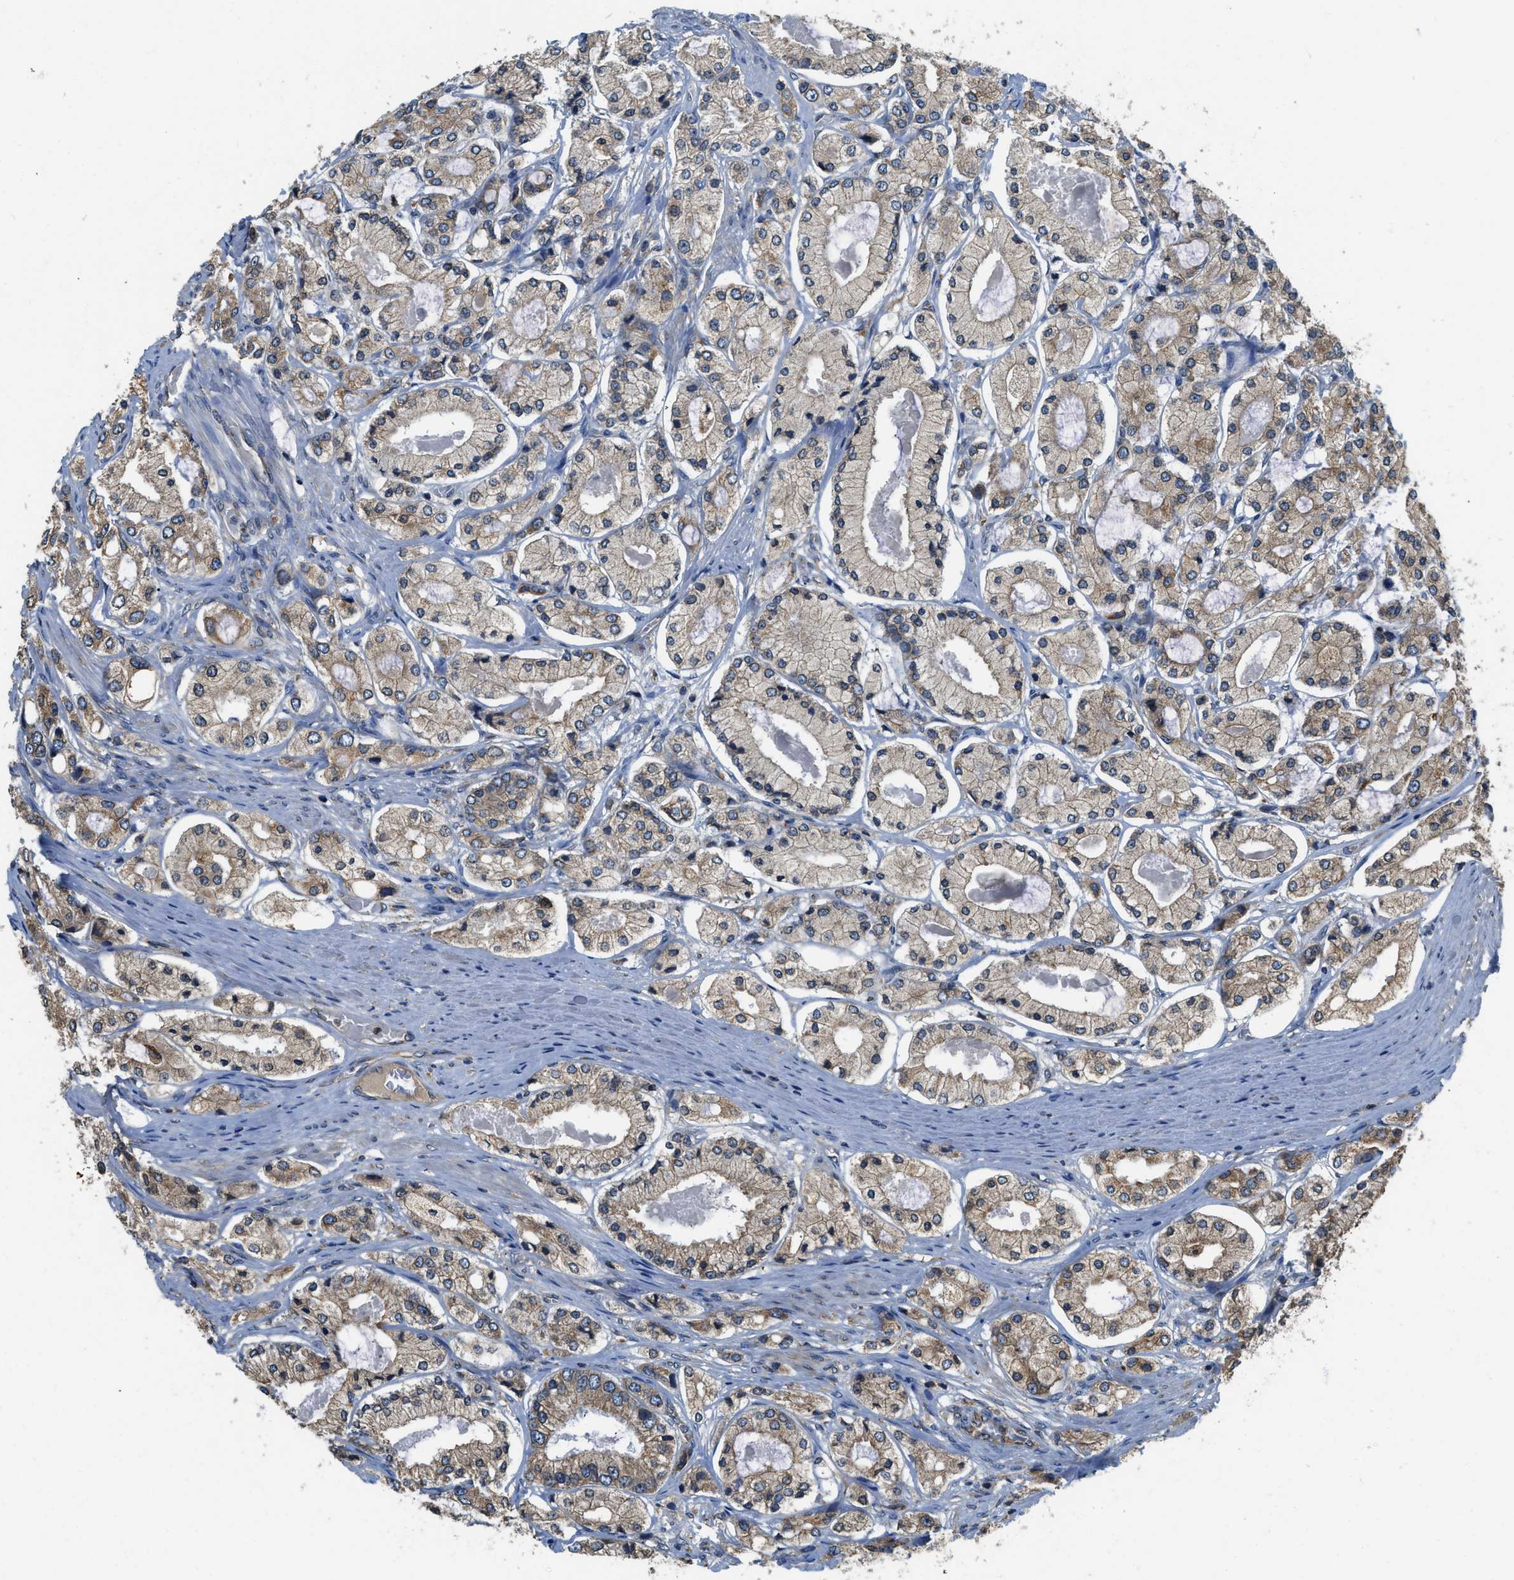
{"staining": {"intensity": "moderate", "quantity": ">75%", "location": "cytoplasmic/membranous"}, "tissue": "prostate cancer", "cell_type": "Tumor cells", "image_type": "cancer", "snomed": [{"axis": "morphology", "description": "Adenocarcinoma, High grade"}, {"axis": "topography", "description": "Prostate"}], "caption": "Prostate cancer was stained to show a protein in brown. There is medium levels of moderate cytoplasmic/membranous expression in about >75% of tumor cells.", "gene": "BCAP31", "patient": {"sex": "male", "age": 65}}